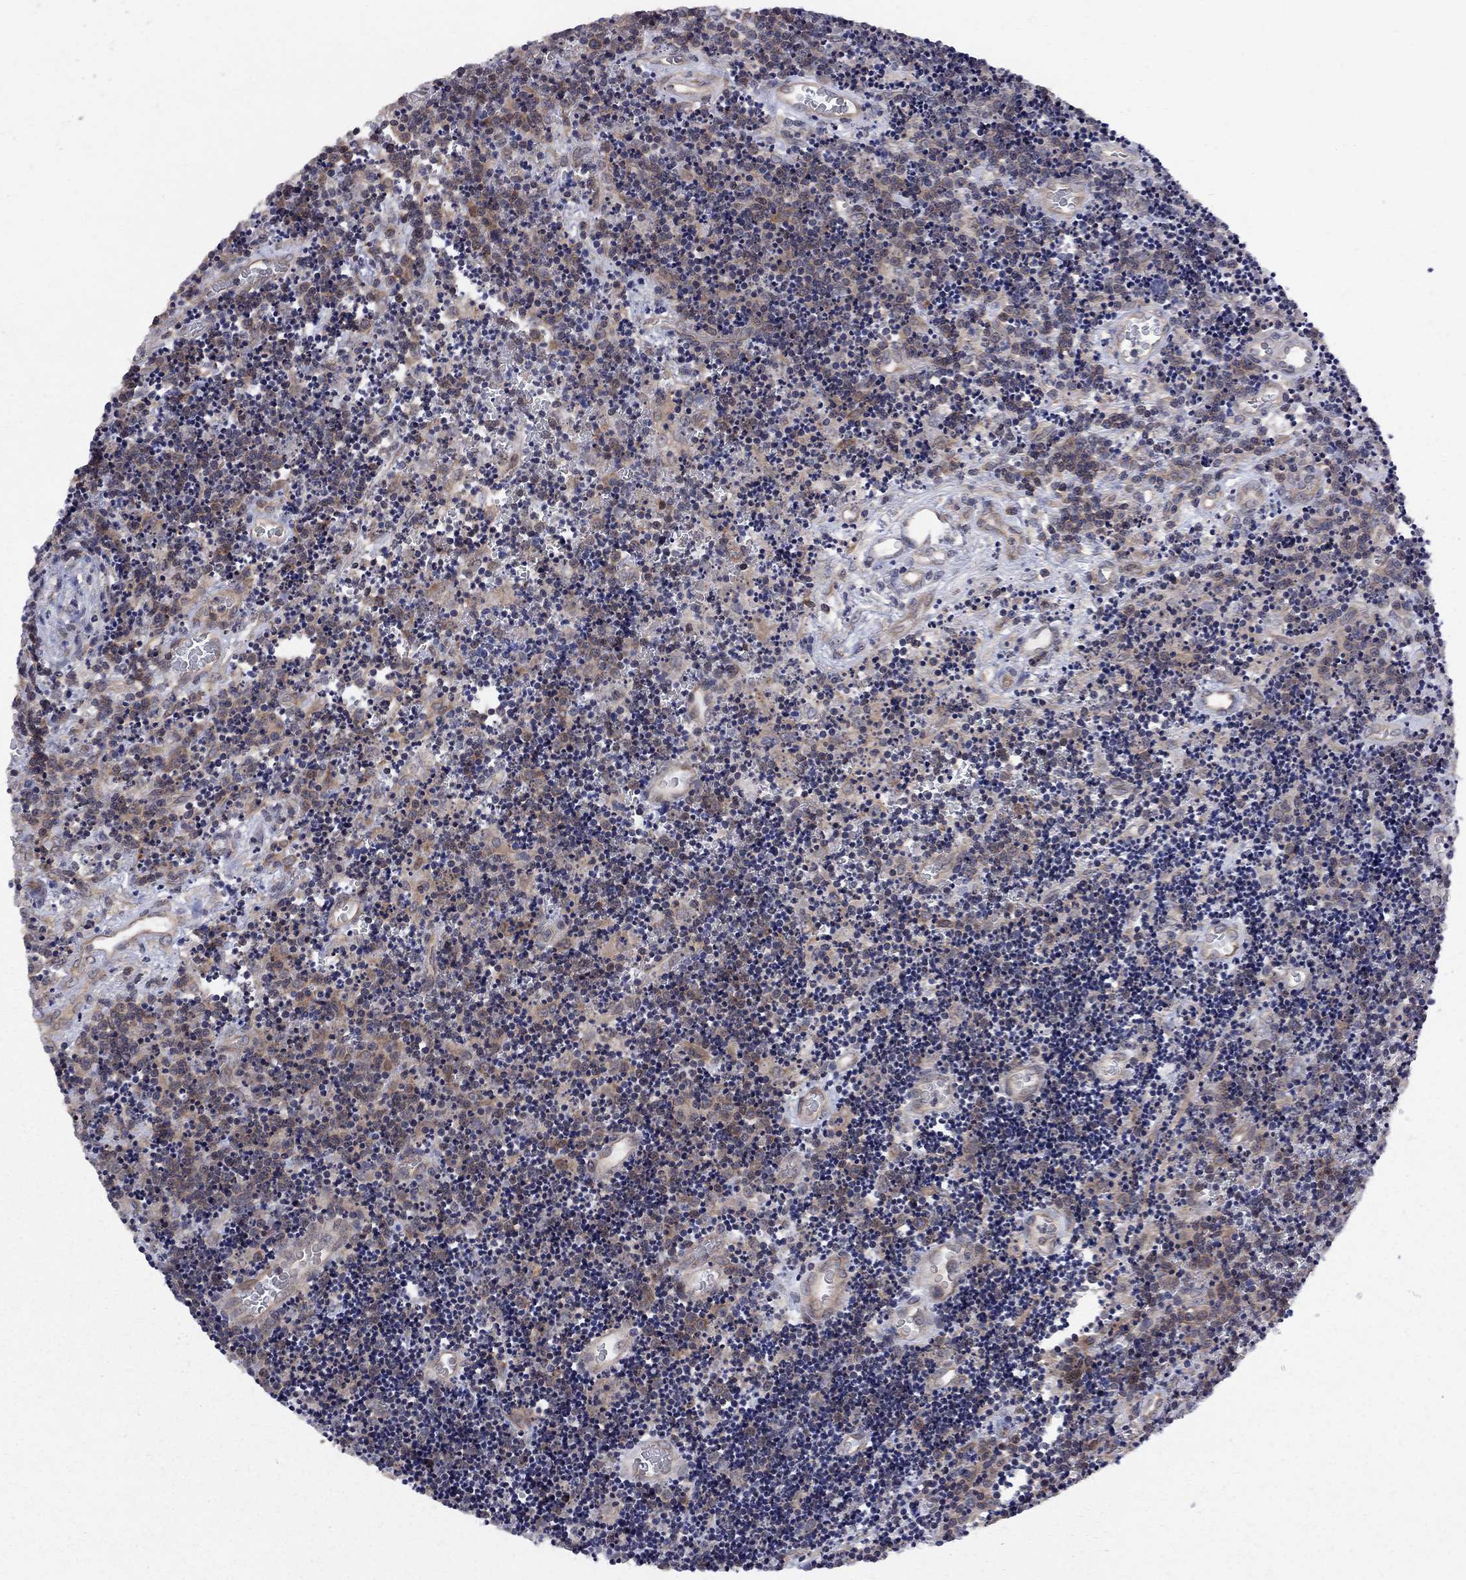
{"staining": {"intensity": "moderate", "quantity": "25%-75%", "location": "cytoplasmic/membranous"}, "tissue": "lymphoma", "cell_type": "Tumor cells", "image_type": "cancer", "snomed": [{"axis": "morphology", "description": "Malignant lymphoma, non-Hodgkin's type, Low grade"}, {"axis": "topography", "description": "Brain"}], "caption": "A brown stain highlights moderate cytoplasmic/membranous positivity of a protein in malignant lymphoma, non-Hodgkin's type (low-grade) tumor cells.", "gene": "CNOT11", "patient": {"sex": "female", "age": 66}}